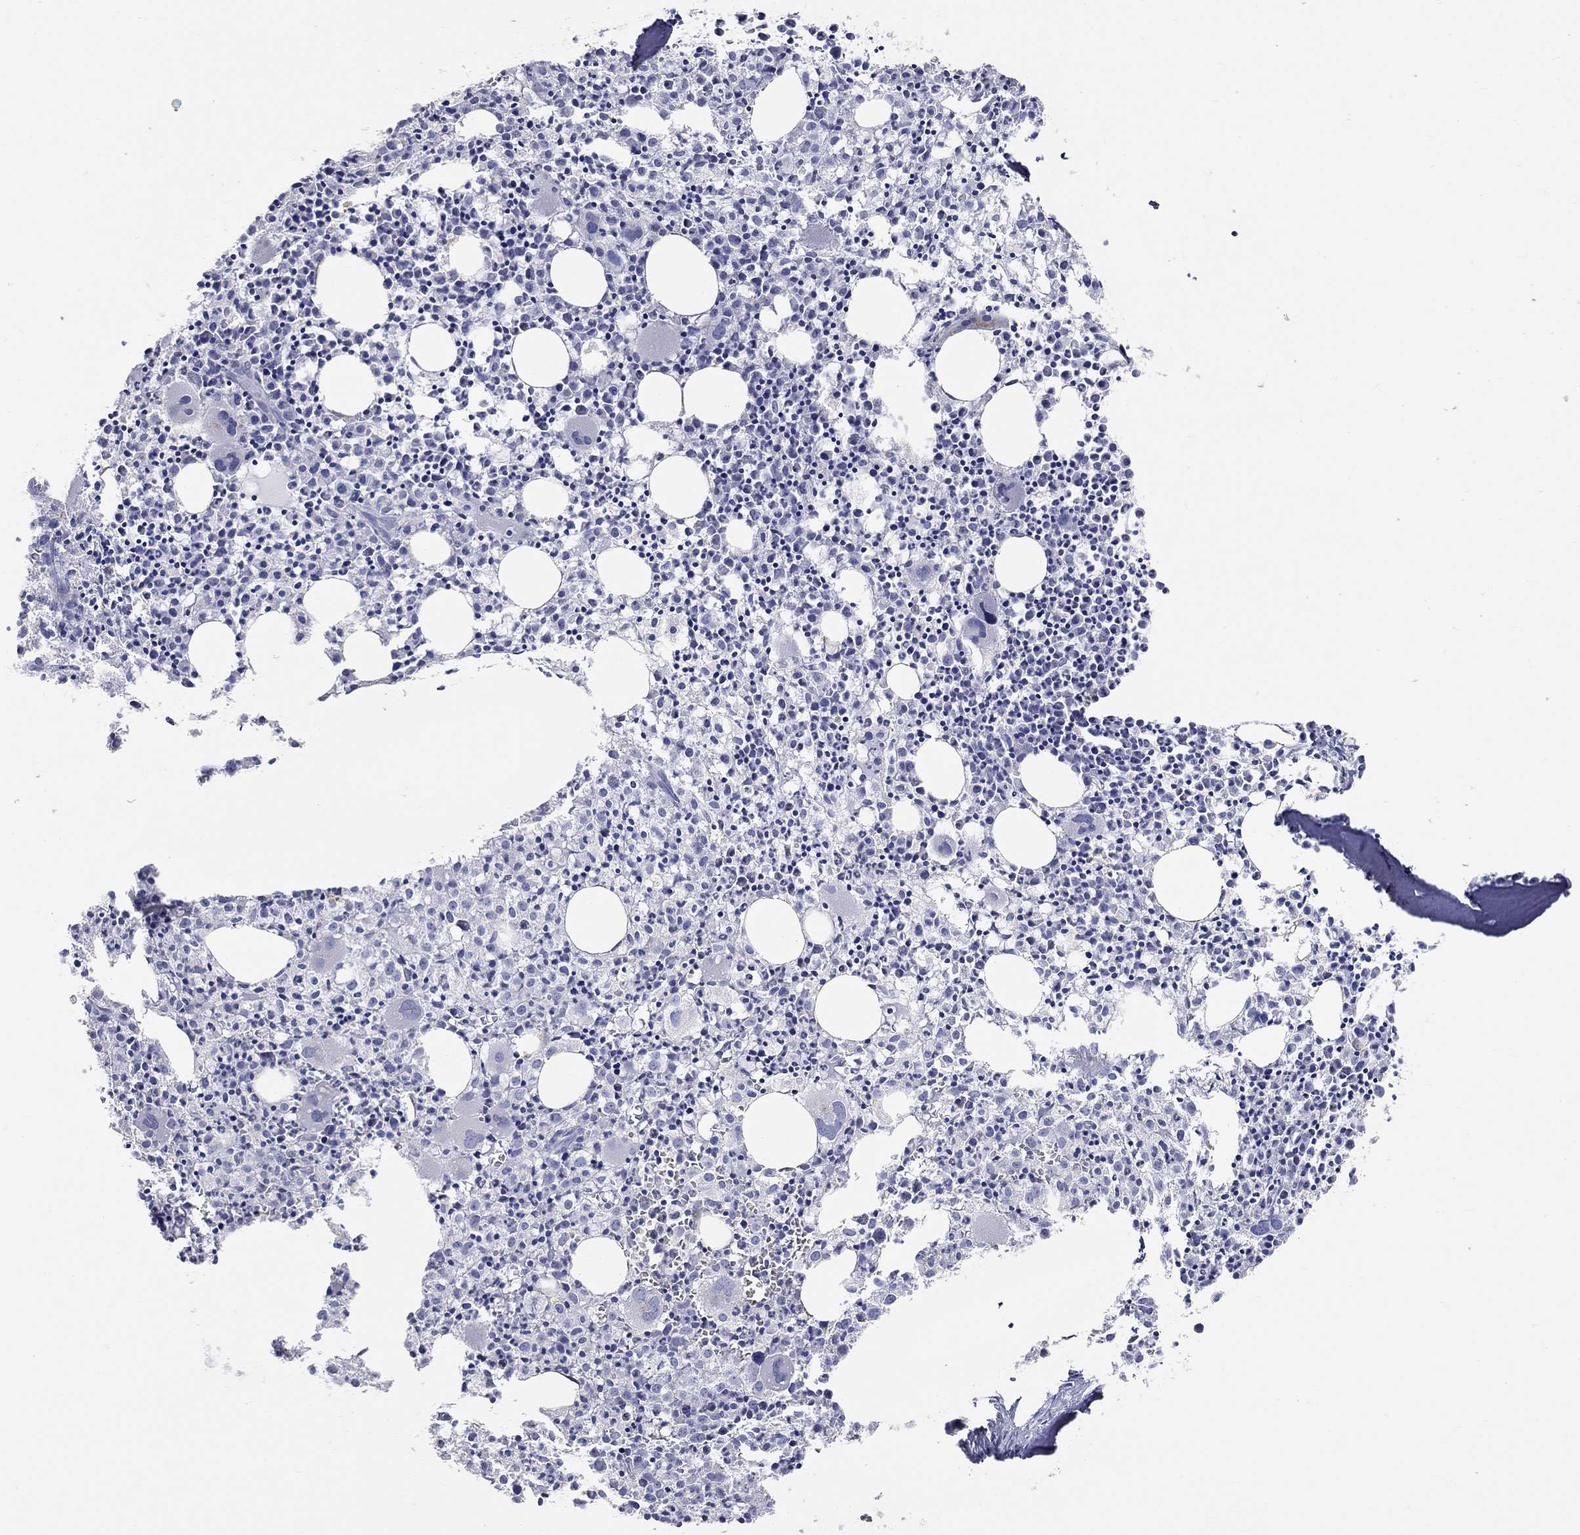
{"staining": {"intensity": "negative", "quantity": "none", "location": "none"}, "tissue": "bone marrow", "cell_type": "Hematopoietic cells", "image_type": "normal", "snomed": [{"axis": "morphology", "description": "Normal tissue, NOS"}, {"axis": "morphology", "description": "Inflammation, NOS"}, {"axis": "topography", "description": "Bone marrow"}], "caption": "Micrograph shows no protein expression in hematopoietic cells of normal bone marrow. Brightfield microscopy of IHC stained with DAB (3,3'-diaminobenzidine) (brown) and hematoxylin (blue), captured at high magnification.", "gene": "CFAP161", "patient": {"sex": "male", "age": 3}}